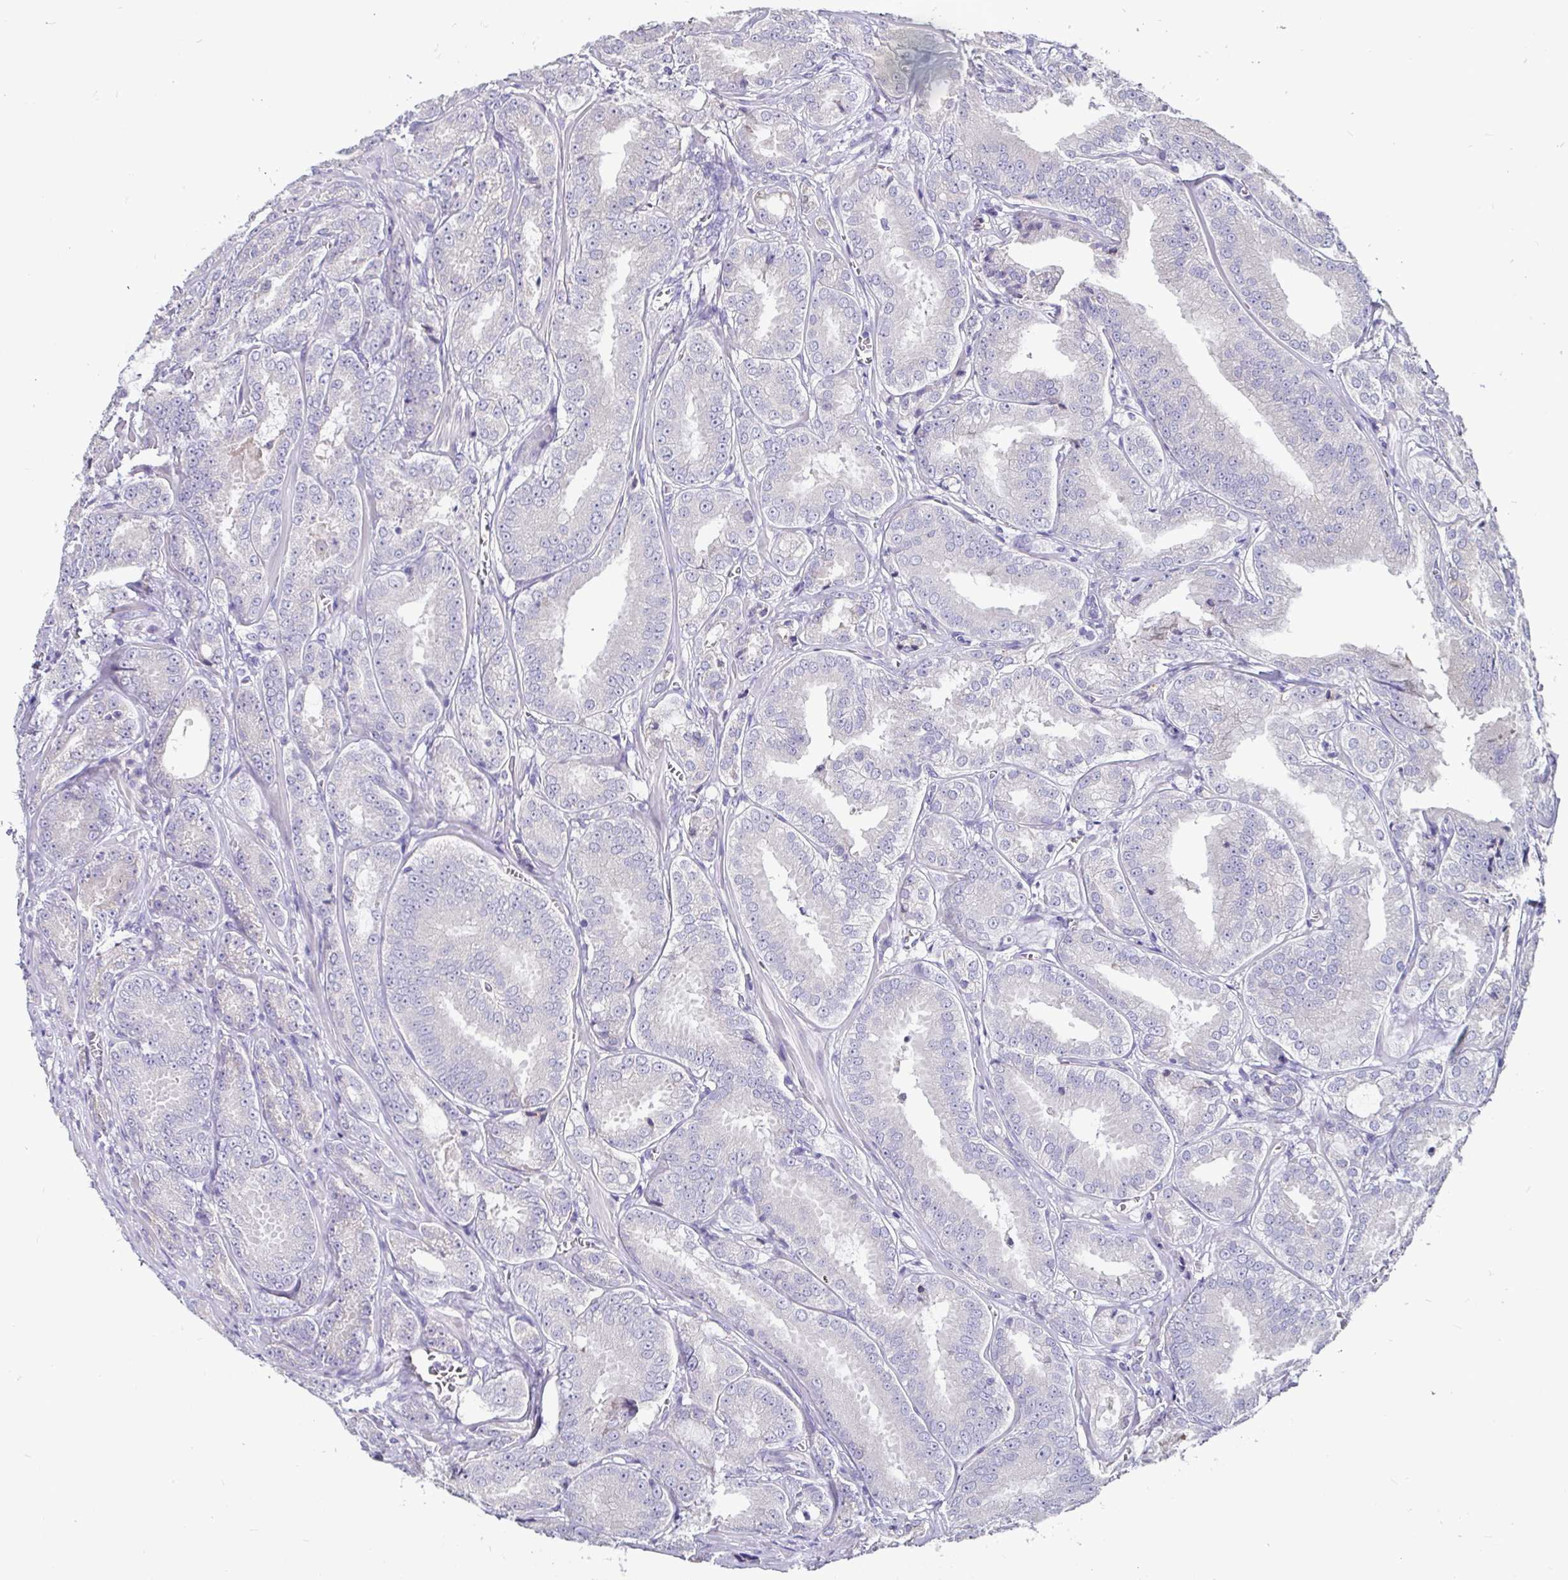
{"staining": {"intensity": "negative", "quantity": "none", "location": "none"}, "tissue": "prostate cancer", "cell_type": "Tumor cells", "image_type": "cancer", "snomed": [{"axis": "morphology", "description": "Adenocarcinoma, High grade"}, {"axis": "topography", "description": "Prostate"}], "caption": "Immunohistochemistry micrograph of human adenocarcinoma (high-grade) (prostate) stained for a protein (brown), which exhibits no positivity in tumor cells. Nuclei are stained in blue.", "gene": "ADAMTS6", "patient": {"sex": "male", "age": 64}}